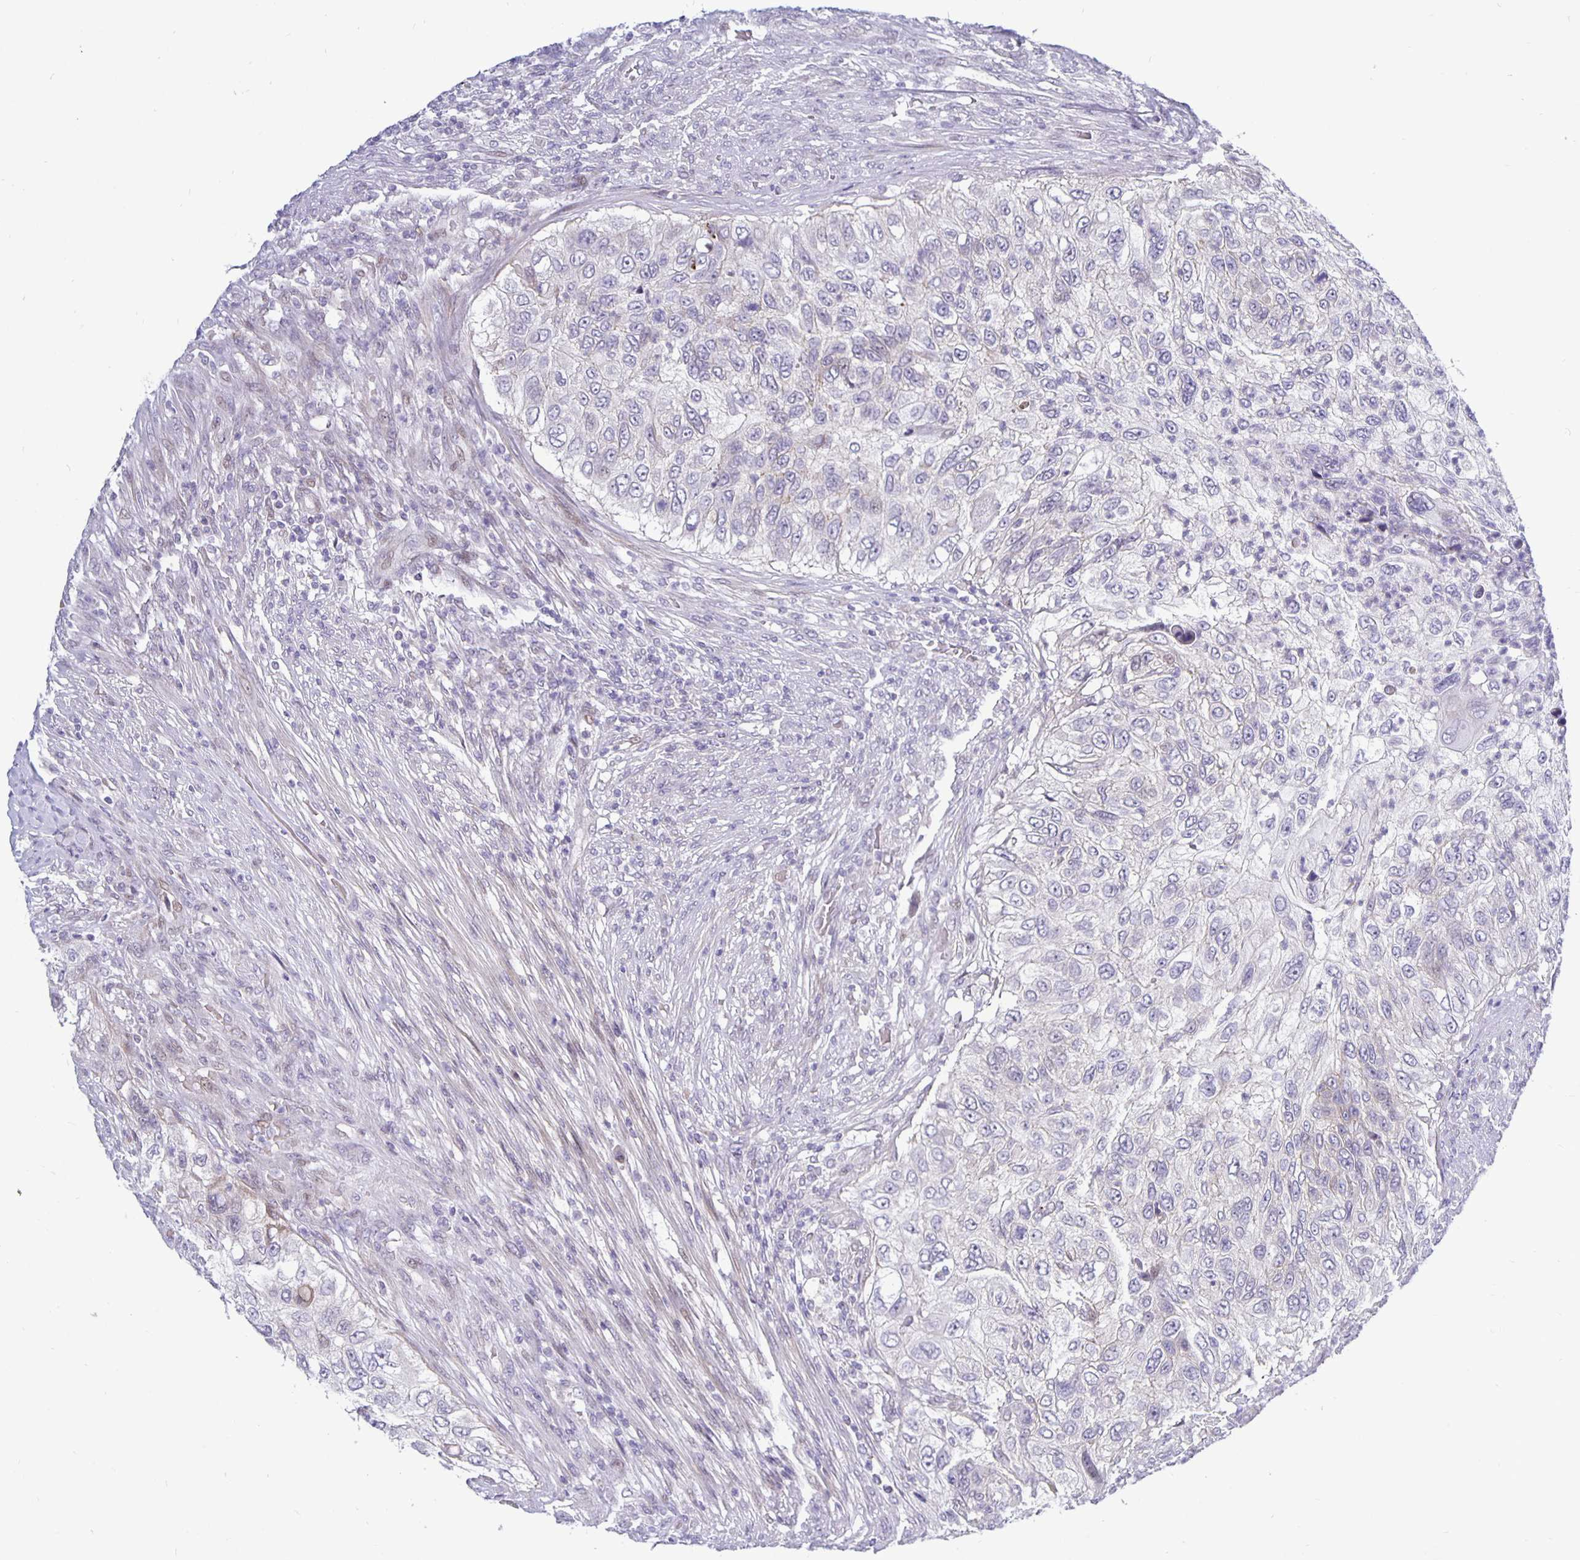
{"staining": {"intensity": "negative", "quantity": "none", "location": "none"}, "tissue": "urothelial cancer", "cell_type": "Tumor cells", "image_type": "cancer", "snomed": [{"axis": "morphology", "description": "Urothelial carcinoma, High grade"}, {"axis": "topography", "description": "Urinary bladder"}], "caption": "An immunohistochemistry (IHC) micrograph of urothelial cancer is shown. There is no staining in tumor cells of urothelial cancer.", "gene": "ERBB2", "patient": {"sex": "female", "age": 60}}